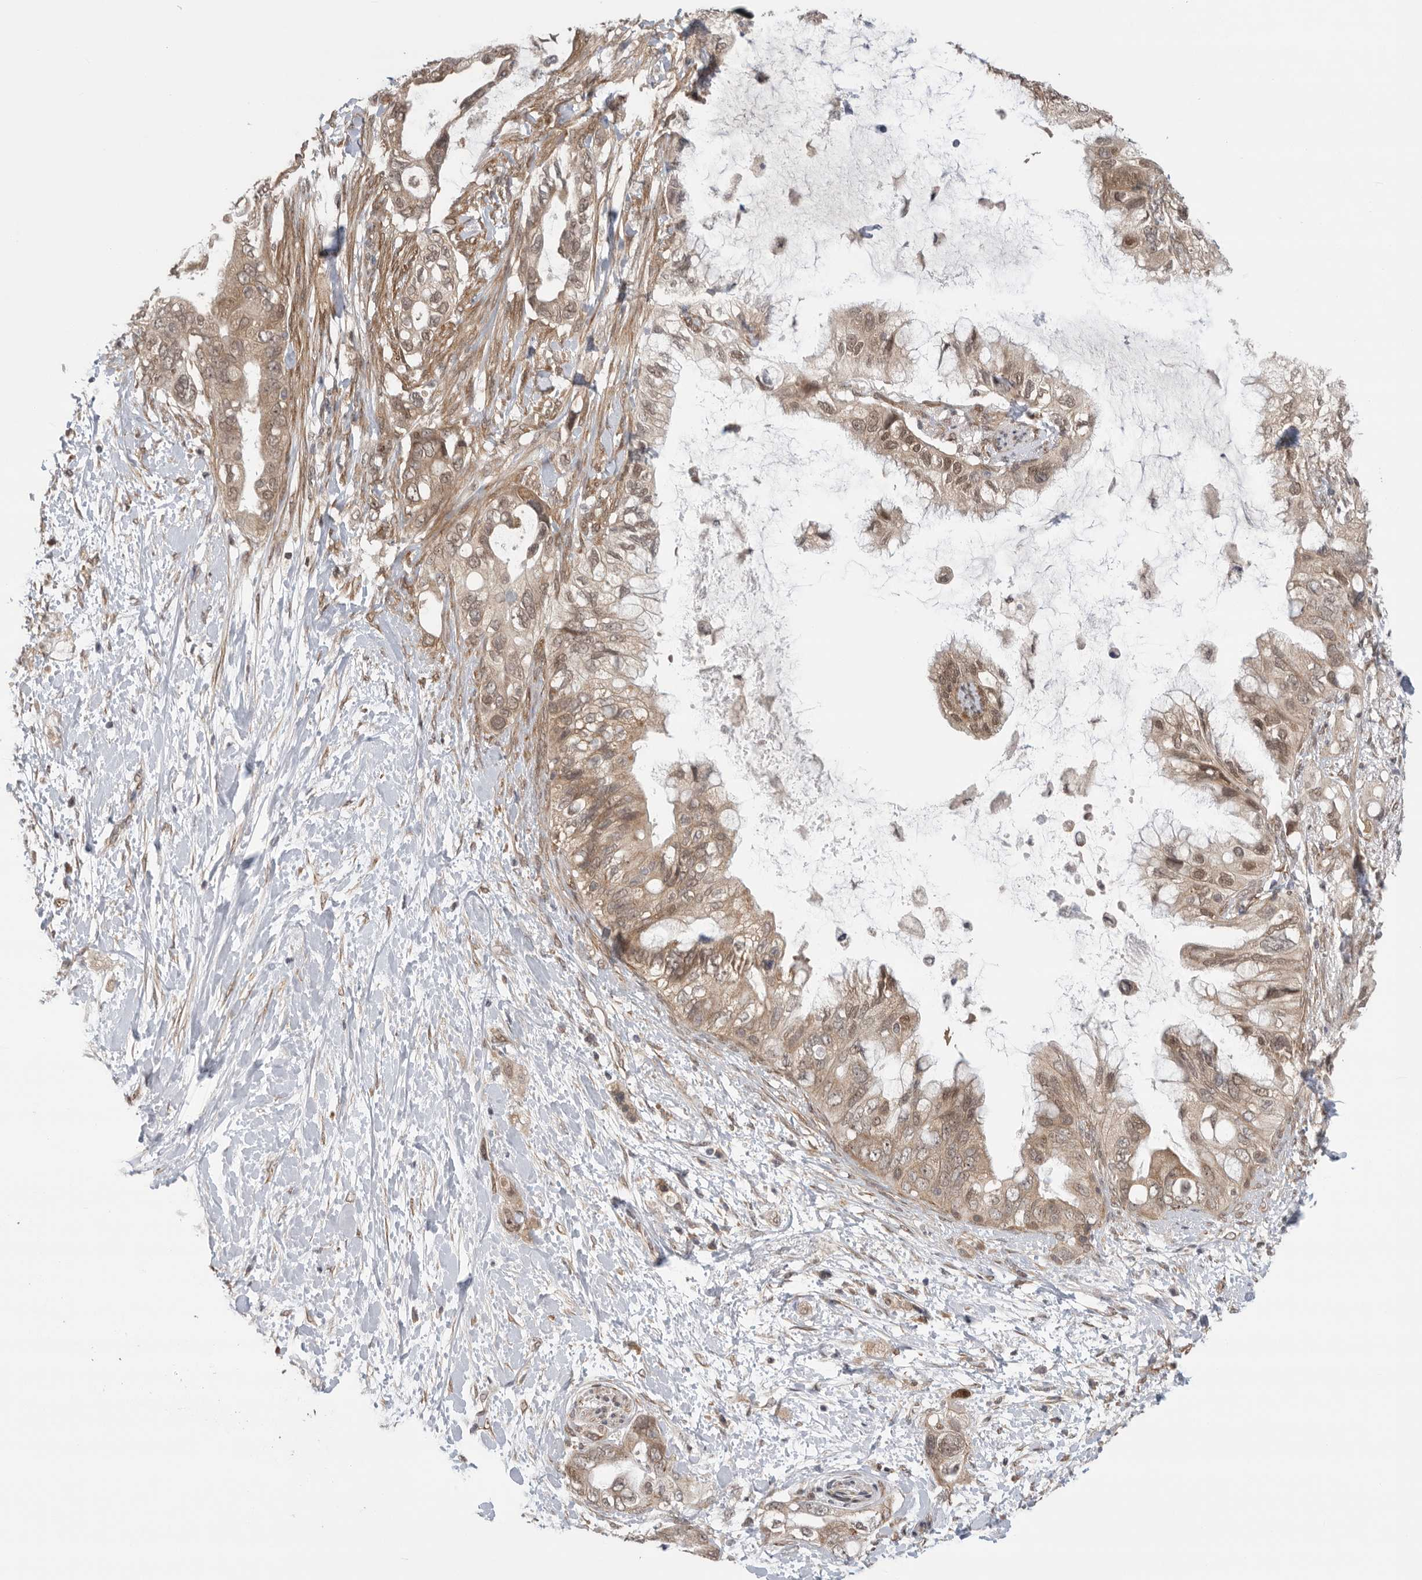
{"staining": {"intensity": "weak", "quantity": ">75%", "location": "cytoplasmic/membranous,nuclear"}, "tissue": "pancreatic cancer", "cell_type": "Tumor cells", "image_type": "cancer", "snomed": [{"axis": "morphology", "description": "Adenocarcinoma, NOS"}, {"axis": "topography", "description": "Pancreas"}], "caption": "Immunohistochemistry (IHC) photomicrograph of human pancreatic cancer (adenocarcinoma) stained for a protein (brown), which shows low levels of weak cytoplasmic/membranous and nuclear staining in approximately >75% of tumor cells.", "gene": "VPS50", "patient": {"sex": "female", "age": 56}}